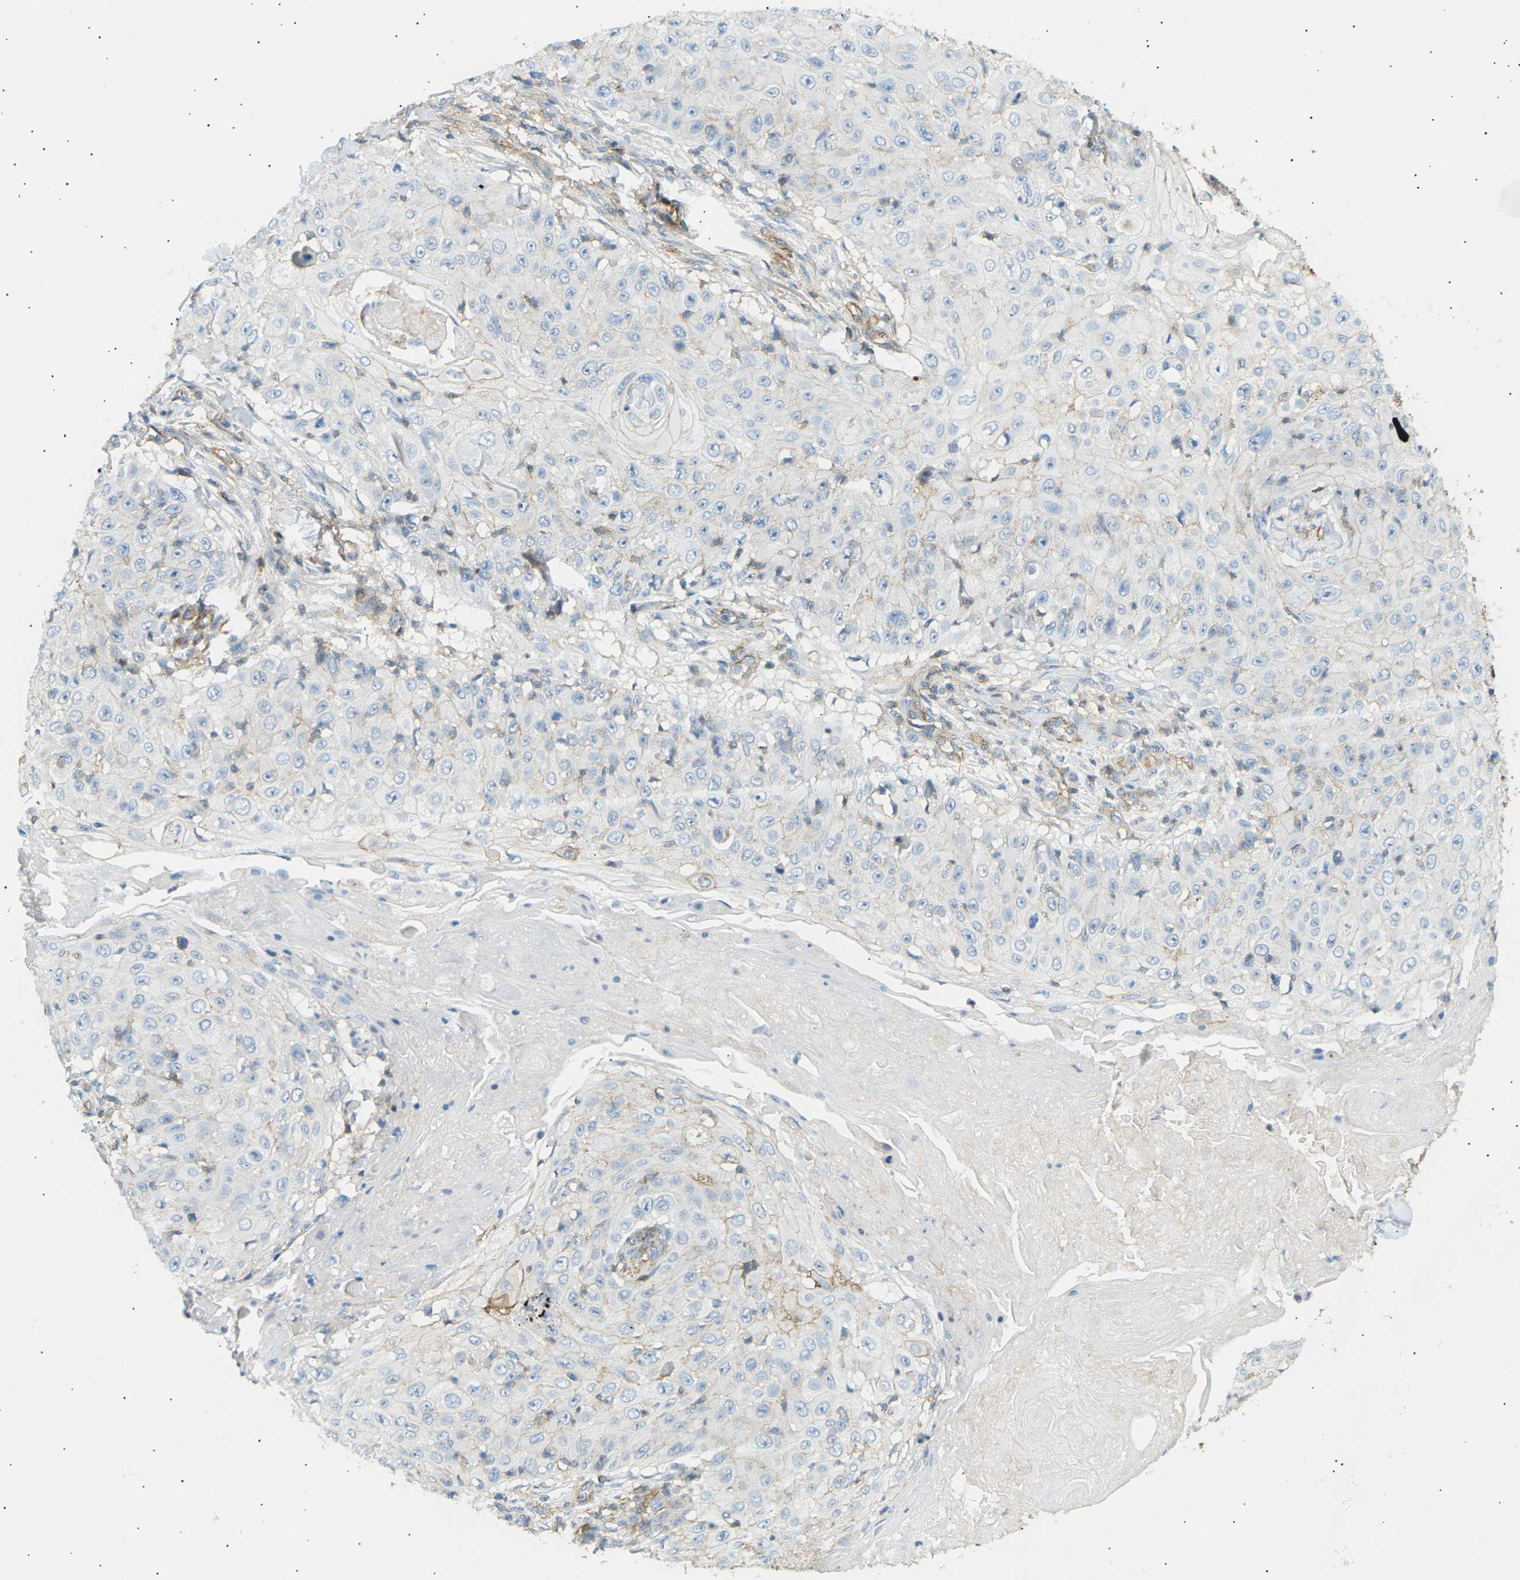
{"staining": {"intensity": "negative", "quantity": "none", "location": "none"}, "tissue": "skin cancer", "cell_type": "Tumor cells", "image_type": "cancer", "snomed": [{"axis": "morphology", "description": "Squamous cell carcinoma, NOS"}, {"axis": "topography", "description": "Skin"}], "caption": "This micrograph is of squamous cell carcinoma (skin) stained with IHC to label a protein in brown with the nuclei are counter-stained blue. There is no expression in tumor cells.", "gene": "ATP2B4", "patient": {"sex": "male", "age": 86}}